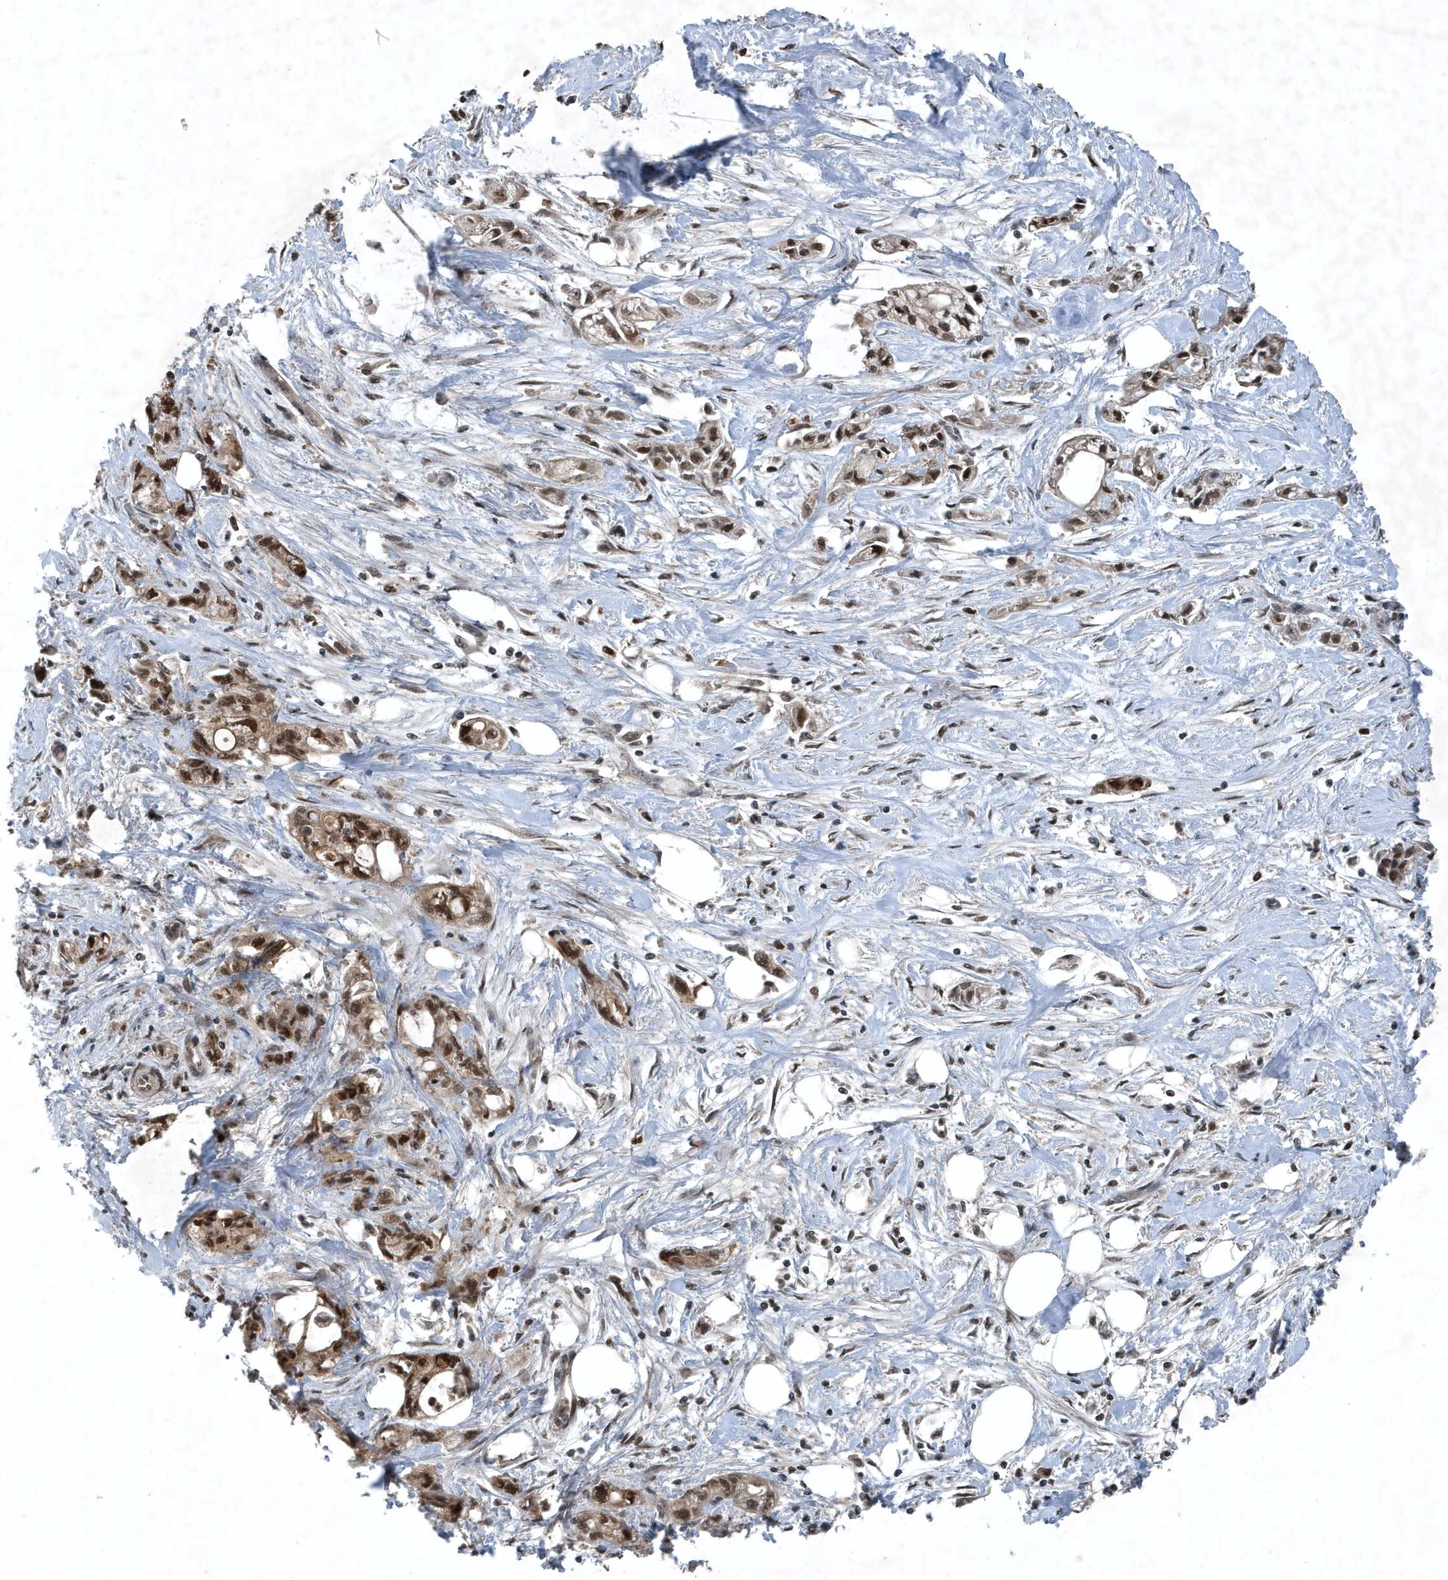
{"staining": {"intensity": "moderate", "quantity": ">75%", "location": "cytoplasmic/membranous,nuclear"}, "tissue": "pancreatic cancer", "cell_type": "Tumor cells", "image_type": "cancer", "snomed": [{"axis": "morphology", "description": "Adenocarcinoma, NOS"}, {"axis": "topography", "description": "Pancreas"}], "caption": "High-power microscopy captured an immunohistochemistry micrograph of adenocarcinoma (pancreatic), revealing moderate cytoplasmic/membranous and nuclear positivity in approximately >75% of tumor cells. The staining was performed using DAB (3,3'-diaminobenzidine), with brown indicating positive protein expression. Nuclei are stained blue with hematoxylin.", "gene": "HSPA1A", "patient": {"sex": "male", "age": 70}}